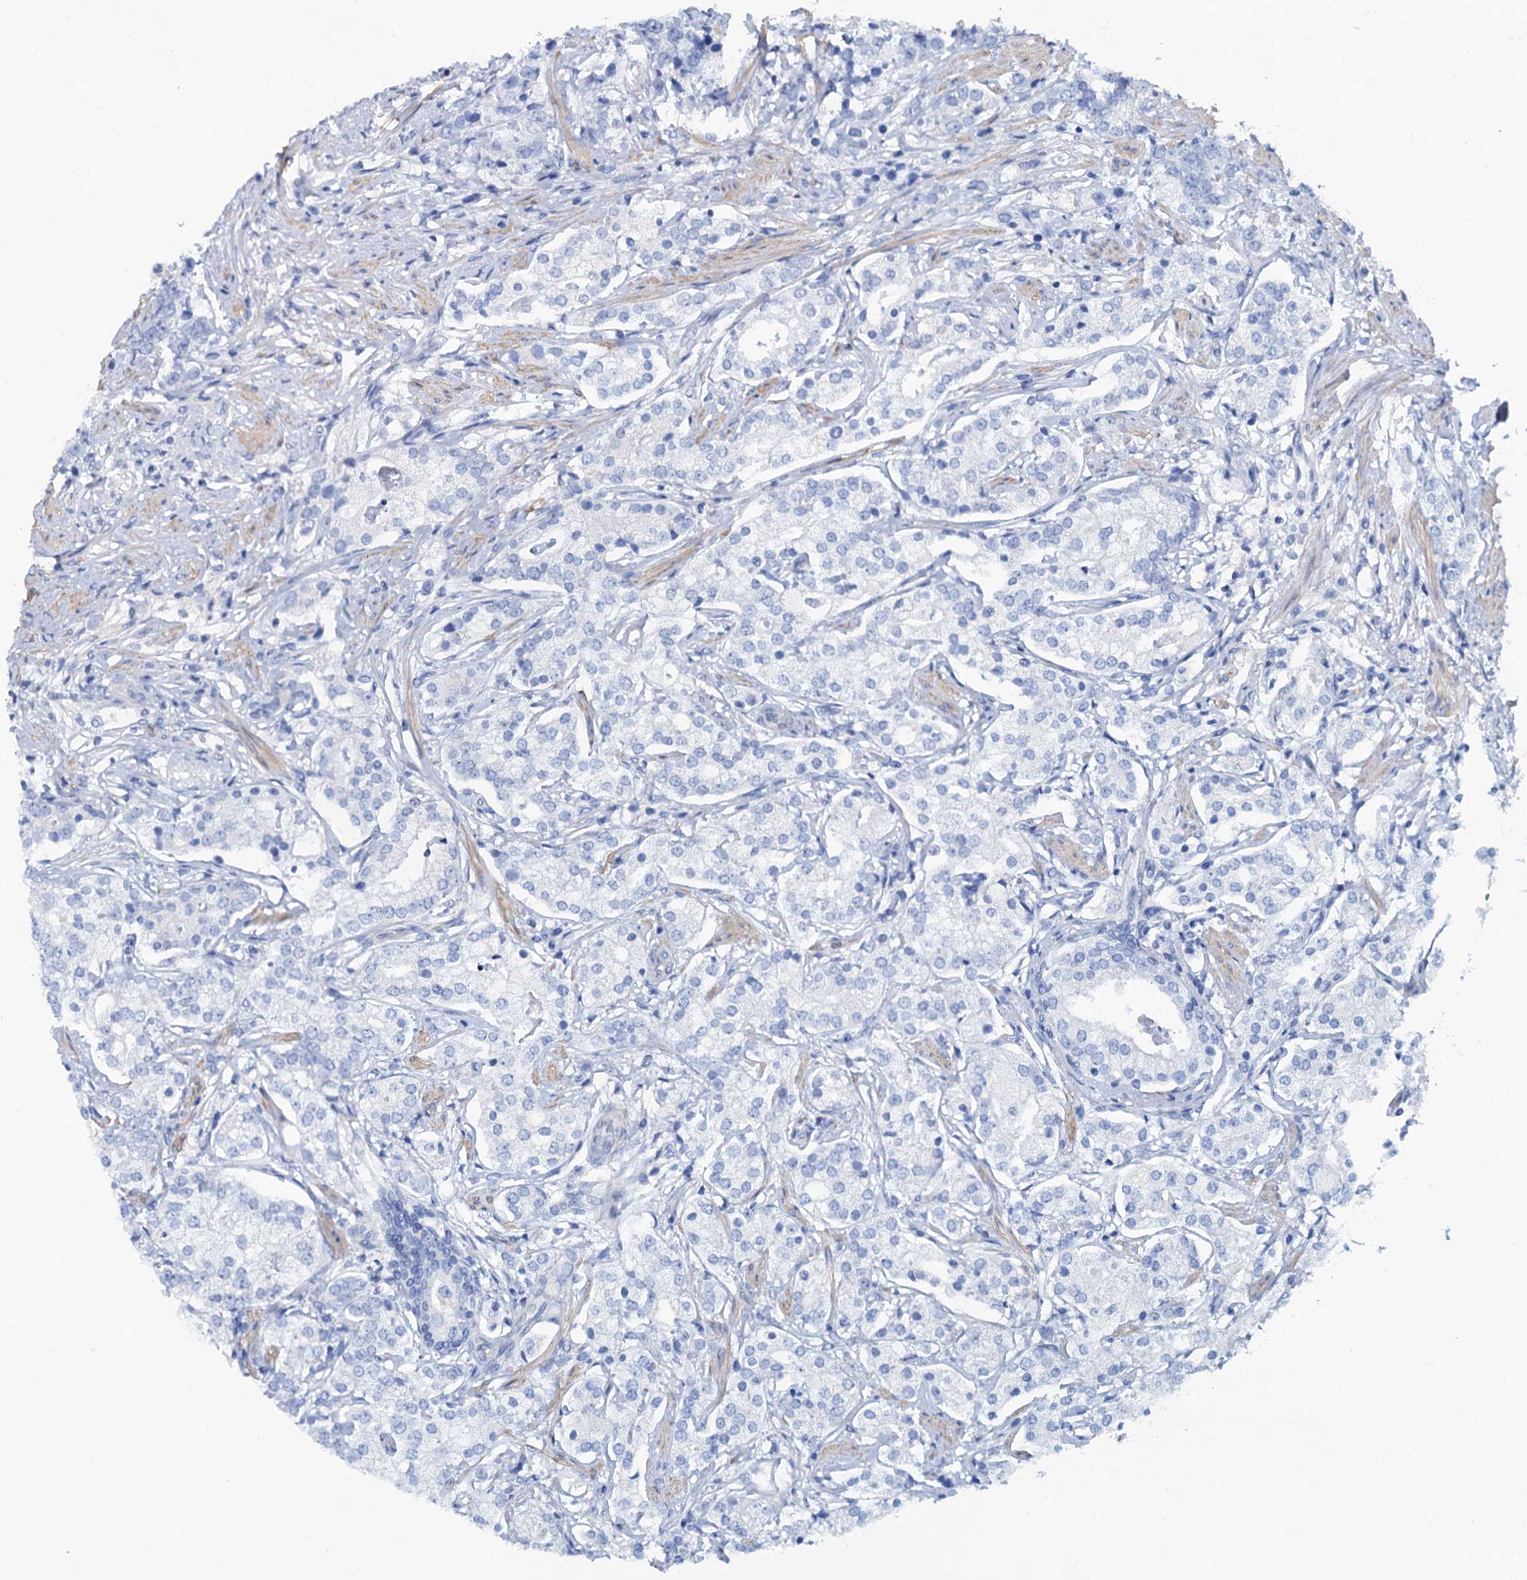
{"staining": {"intensity": "negative", "quantity": "none", "location": "none"}, "tissue": "prostate cancer", "cell_type": "Tumor cells", "image_type": "cancer", "snomed": [{"axis": "morphology", "description": "Adenocarcinoma, High grade"}, {"axis": "topography", "description": "Prostate"}], "caption": "IHC histopathology image of prostate cancer stained for a protein (brown), which demonstrates no expression in tumor cells.", "gene": "SLC1A3", "patient": {"sex": "male", "age": 69}}